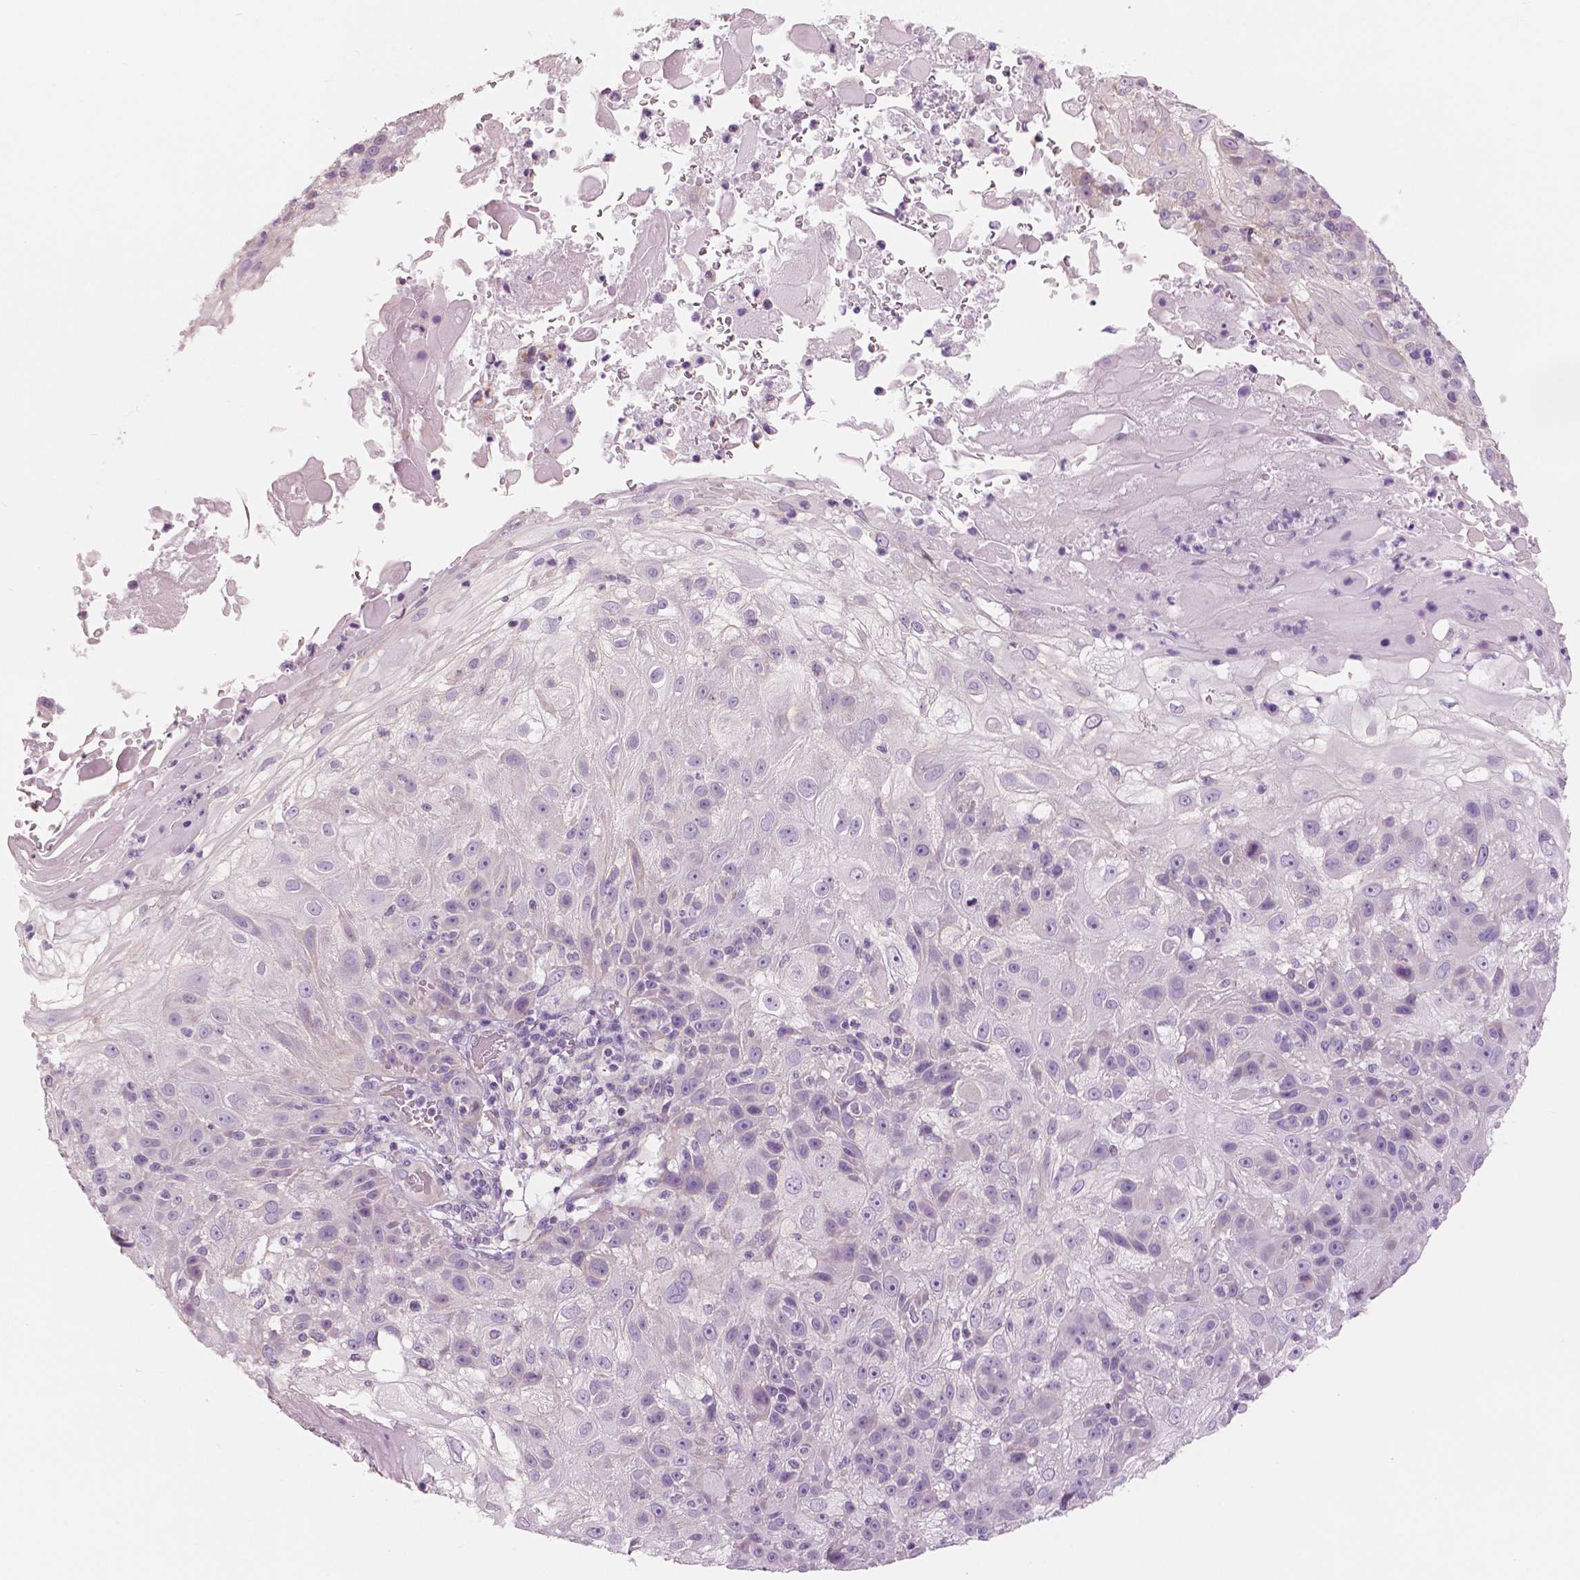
{"staining": {"intensity": "negative", "quantity": "none", "location": "none"}, "tissue": "skin cancer", "cell_type": "Tumor cells", "image_type": "cancer", "snomed": [{"axis": "morphology", "description": "Normal tissue, NOS"}, {"axis": "morphology", "description": "Squamous cell carcinoma, NOS"}, {"axis": "topography", "description": "Skin"}], "caption": "An immunohistochemistry (IHC) micrograph of skin squamous cell carcinoma is shown. There is no staining in tumor cells of skin squamous cell carcinoma.", "gene": "SLC24A1", "patient": {"sex": "female", "age": 83}}